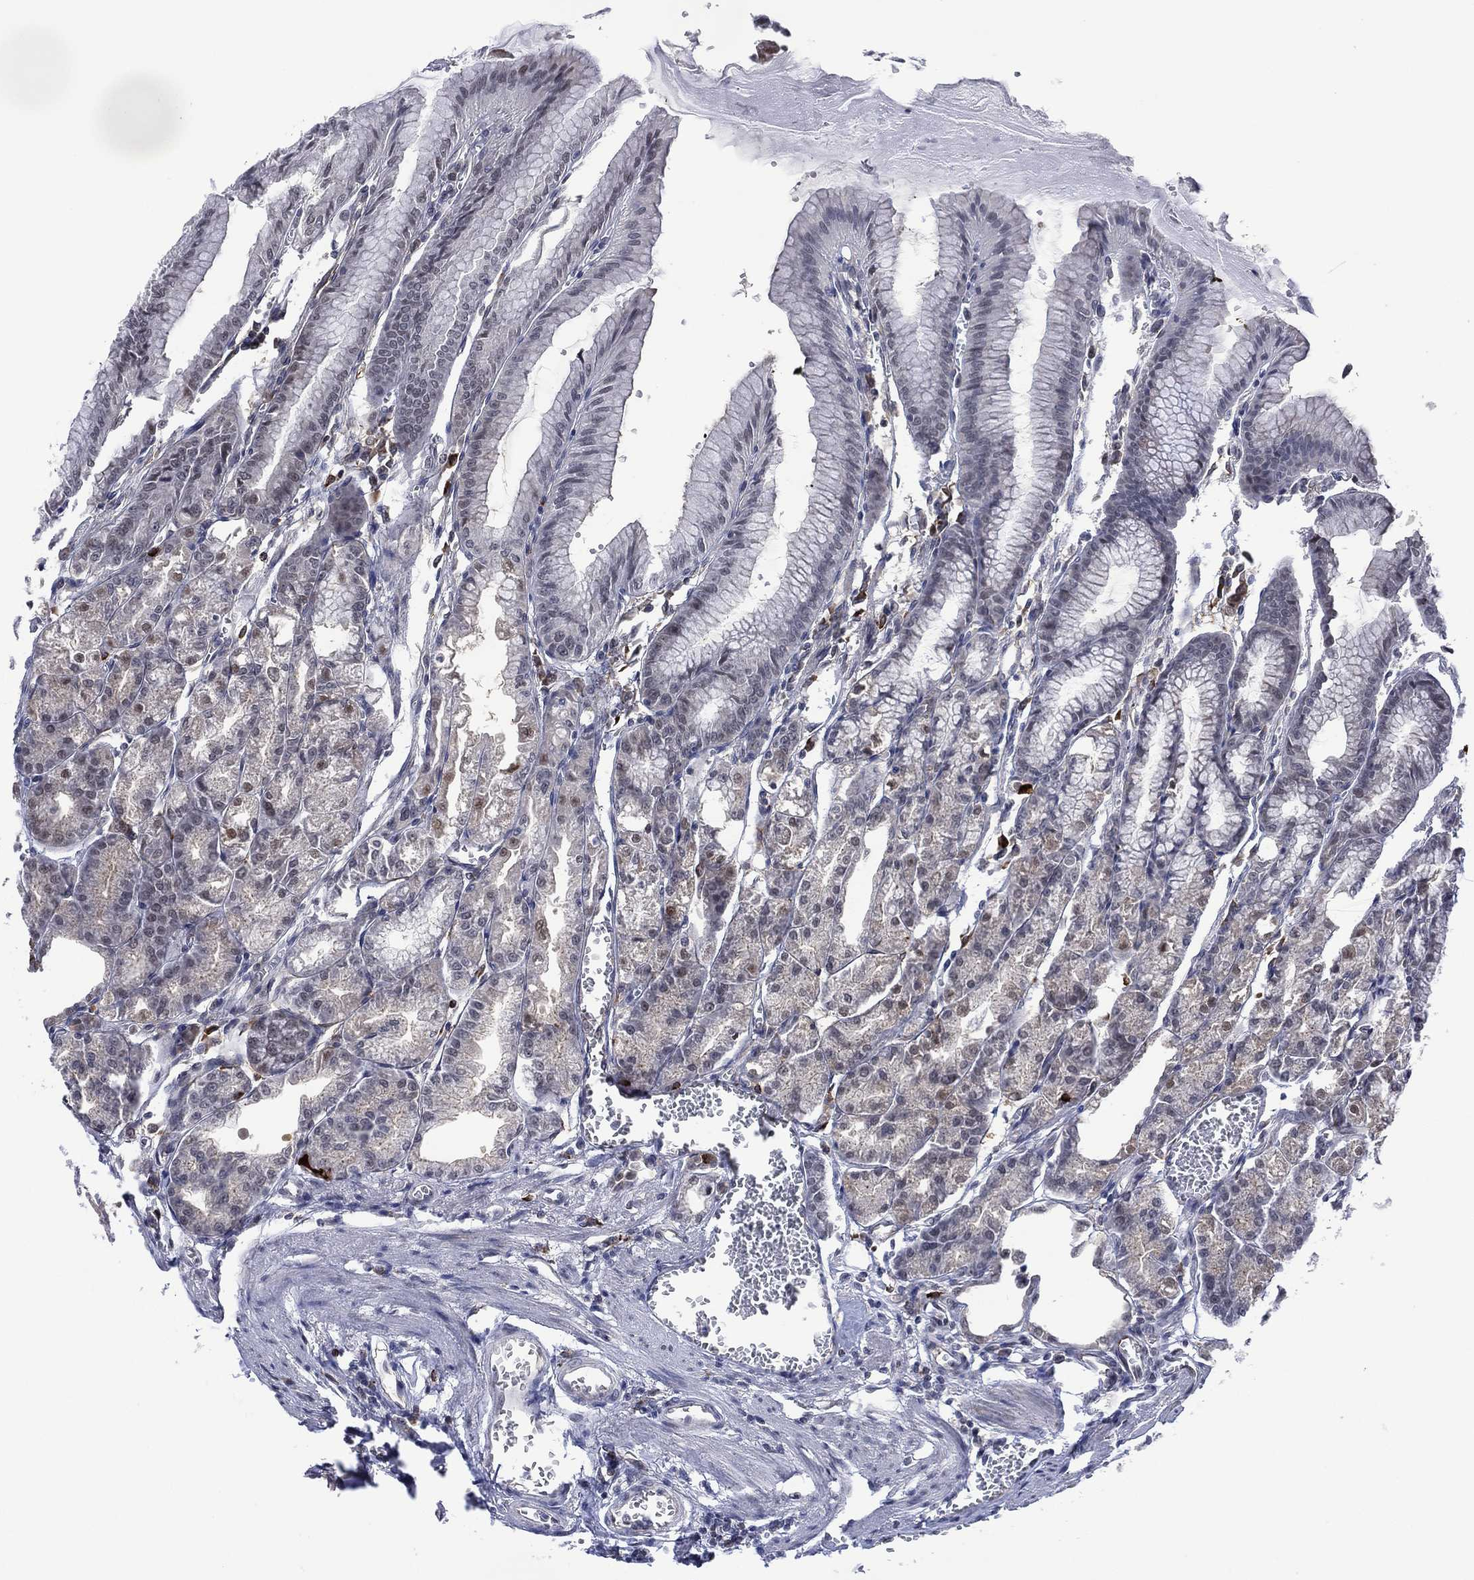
{"staining": {"intensity": "weak", "quantity": "<25%", "location": "cytoplasmic/membranous,nuclear"}, "tissue": "stomach", "cell_type": "Glandular cells", "image_type": "normal", "snomed": [{"axis": "morphology", "description": "Normal tissue, NOS"}, {"axis": "topography", "description": "Stomach, lower"}], "caption": "DAB (3,3'-diaminobenzidine) immunohistochemical staining of unremarkable human stomach reveals no significant expression in glandular cells. (Immunohistochemistry, brightfield microscopy, high magnification).", "gene": "DPP4", "patient": {"sex": "male", "age": 71}}